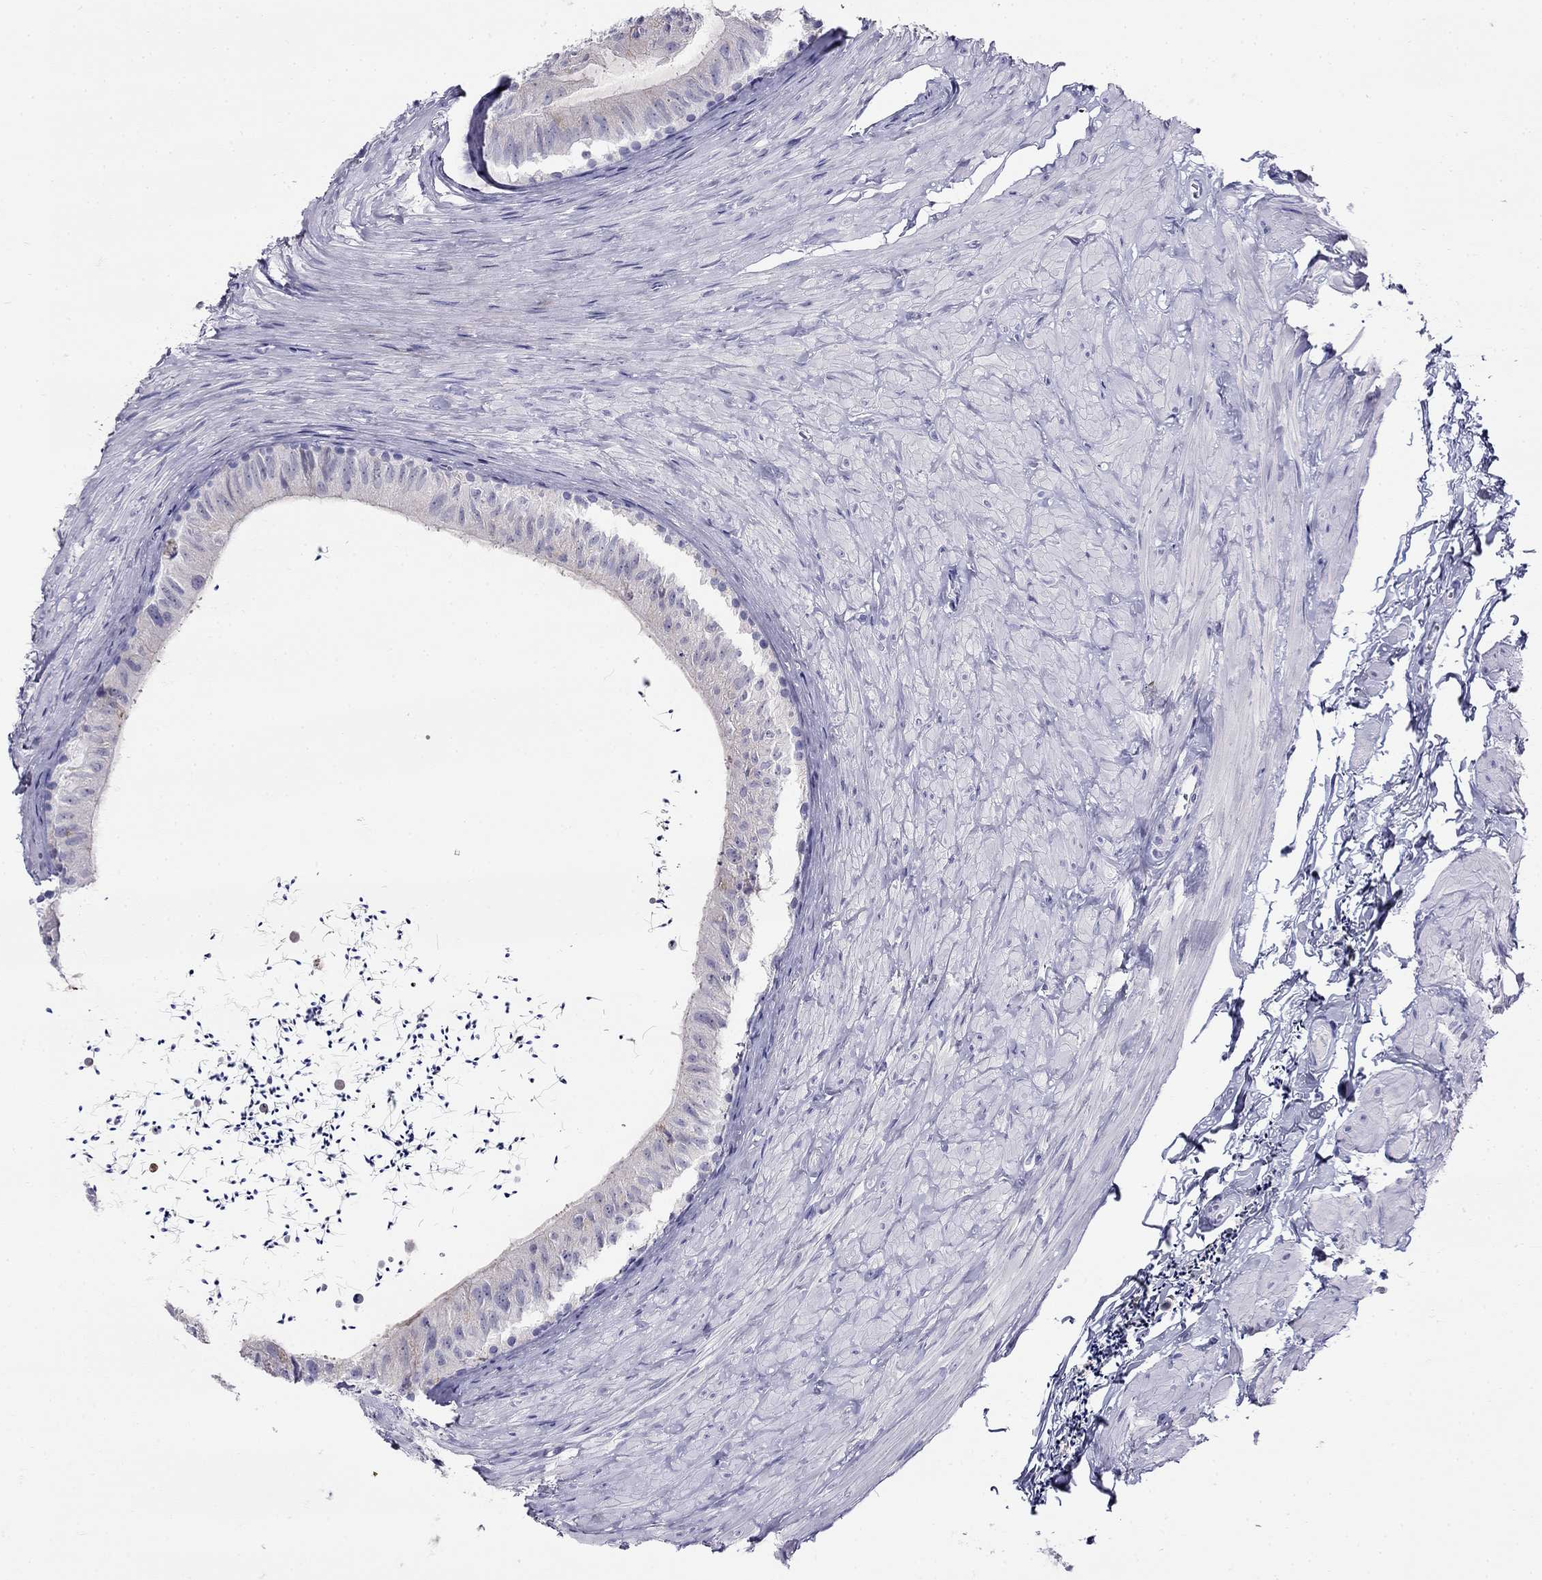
{"staining": {"intensity": "negative", "quantity": "none", "location": "none"}, "tissue": "epididymis", "cell_type": "Glandular cells", "image_type": "normal", "snomed": [{"axis": "morphology", "description": "Normal tissue, NOS"}, {"axis": "topography", "description": "Epididymis"}], "caption": "There is no significant staining in glandular cells of epididymis. Nuclei are stained in blue.", "gene": "PPP1R36", "patient": {"sex": "male", "age": 32}}